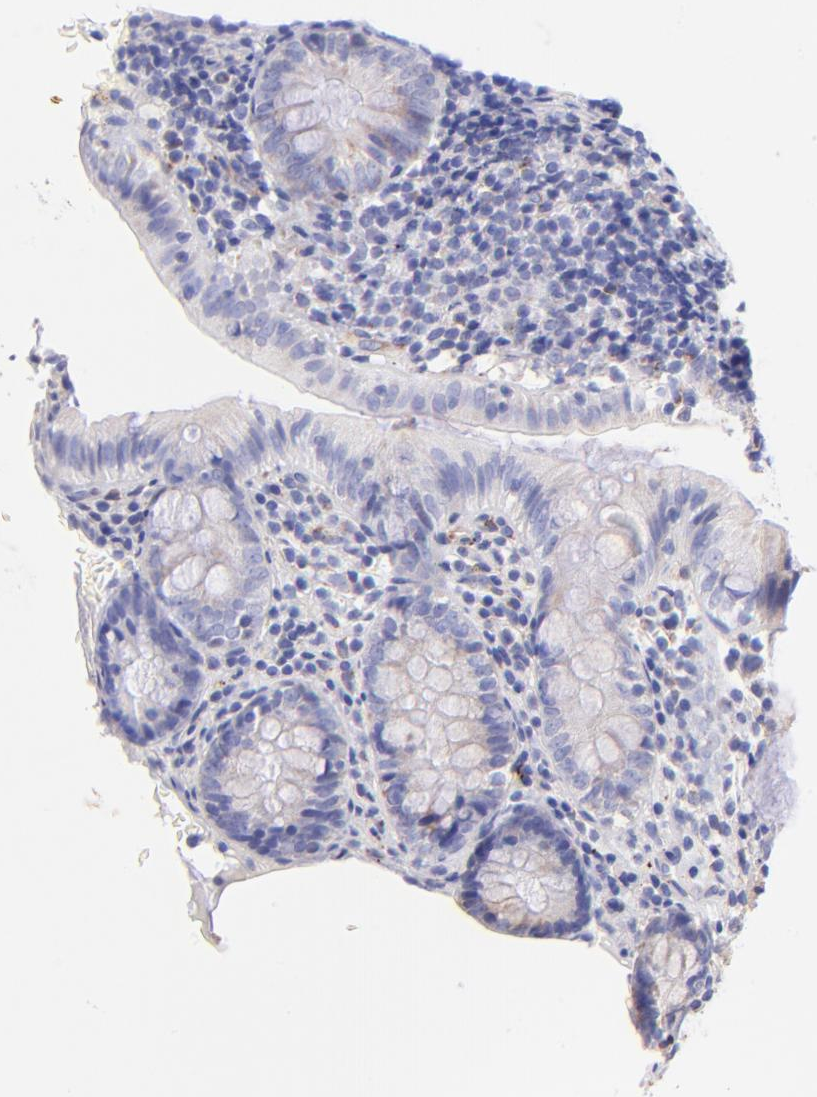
{"staining": {"intensity": "weak", "quantity": "<25%", "location": "cytoplasmic/membranous"}, "tissue": "appendix", "cell_type": "Glandular cells", "image_type": "normal", "snomed": [{"axis": "morphology", "description": "Normal tissue, NOS"}, {"axis": "topography", "description": "Appendix"}], "caption": "IHC of normal appendix displays no expression in glandular cells. Nuclei are stained in blue.", "gene": "SPARC", "patient": {"sex": "female", "age": 10}}